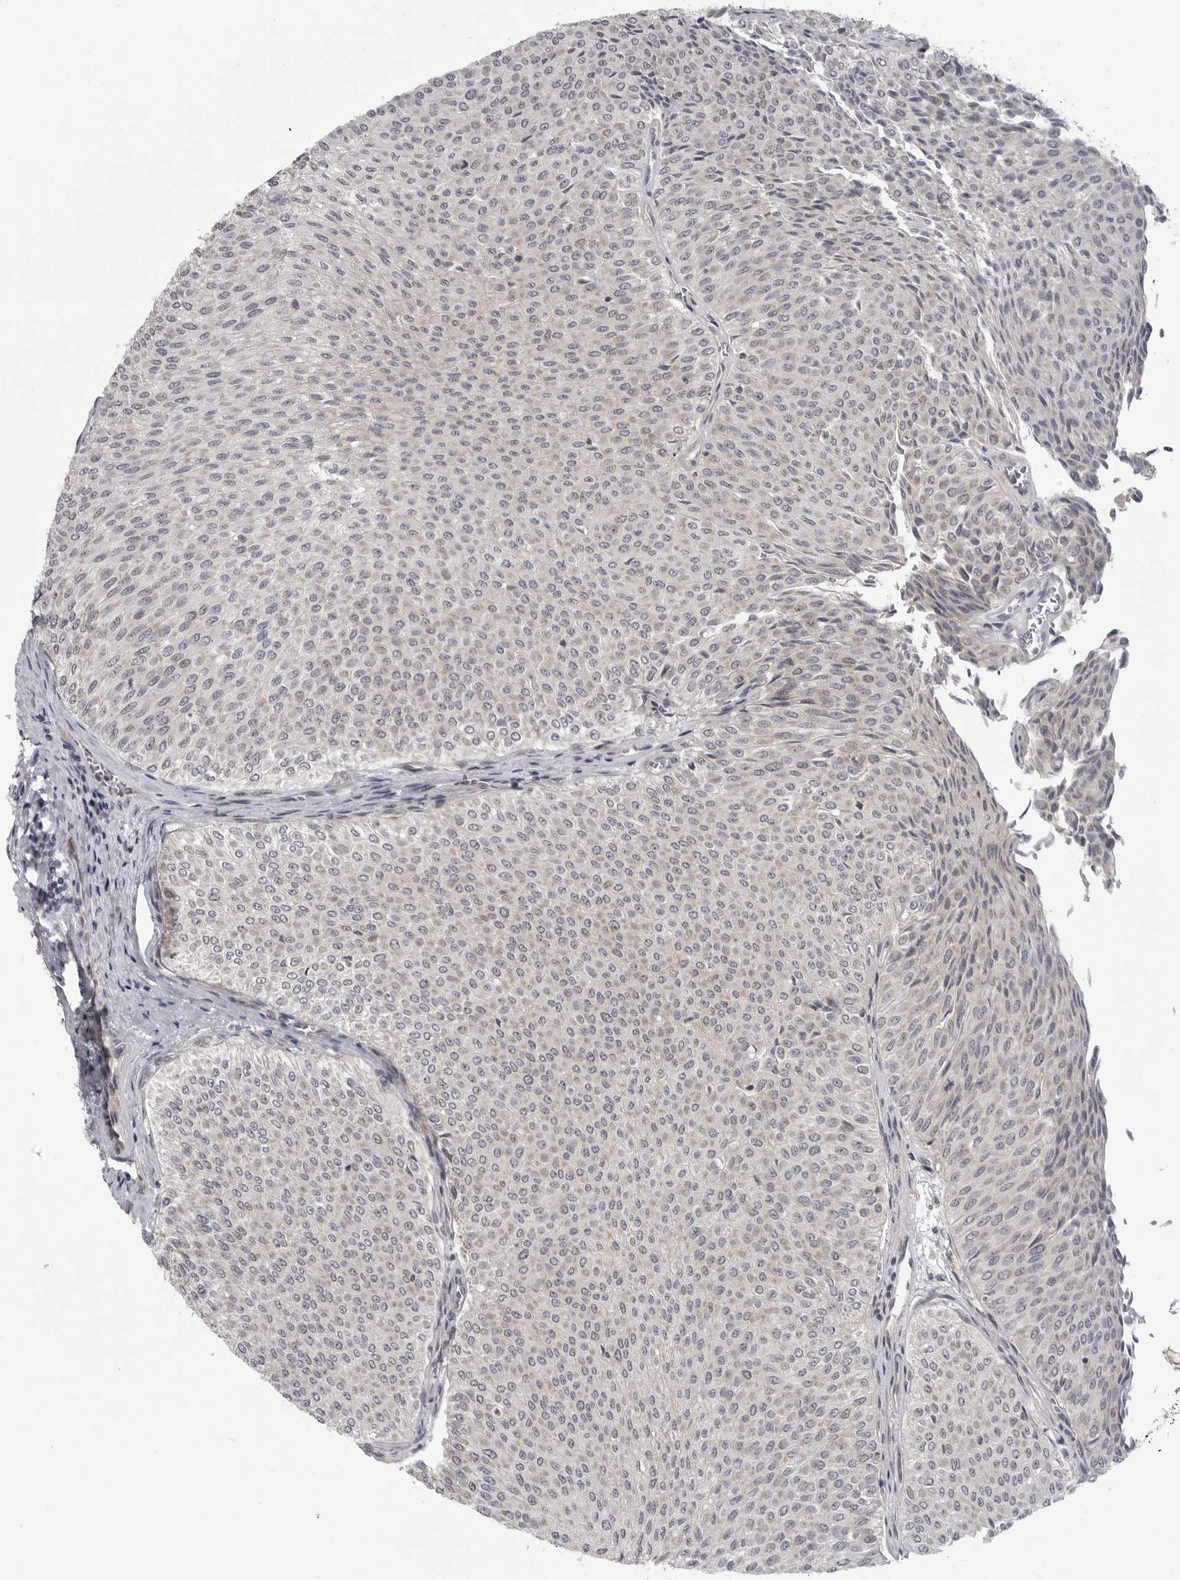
{"staining": {"intensity": "negative", "quantity": "none", "location": "none"}, "tissue": "urothelial cancer", "cell_type": "Tumor cells", "image_type": "cancer", "snomed": [{"axis": "morphology", "description": "Urothelial carcinoma, Low grade"}, {"axis": "topography", "description": "Urinary bladder"}], "caption": "Tumor cells are negative for brown protein staining in urothelial cancer.", "gene": "CD300LD", "patient": {"sex": "male", "age": 78}}